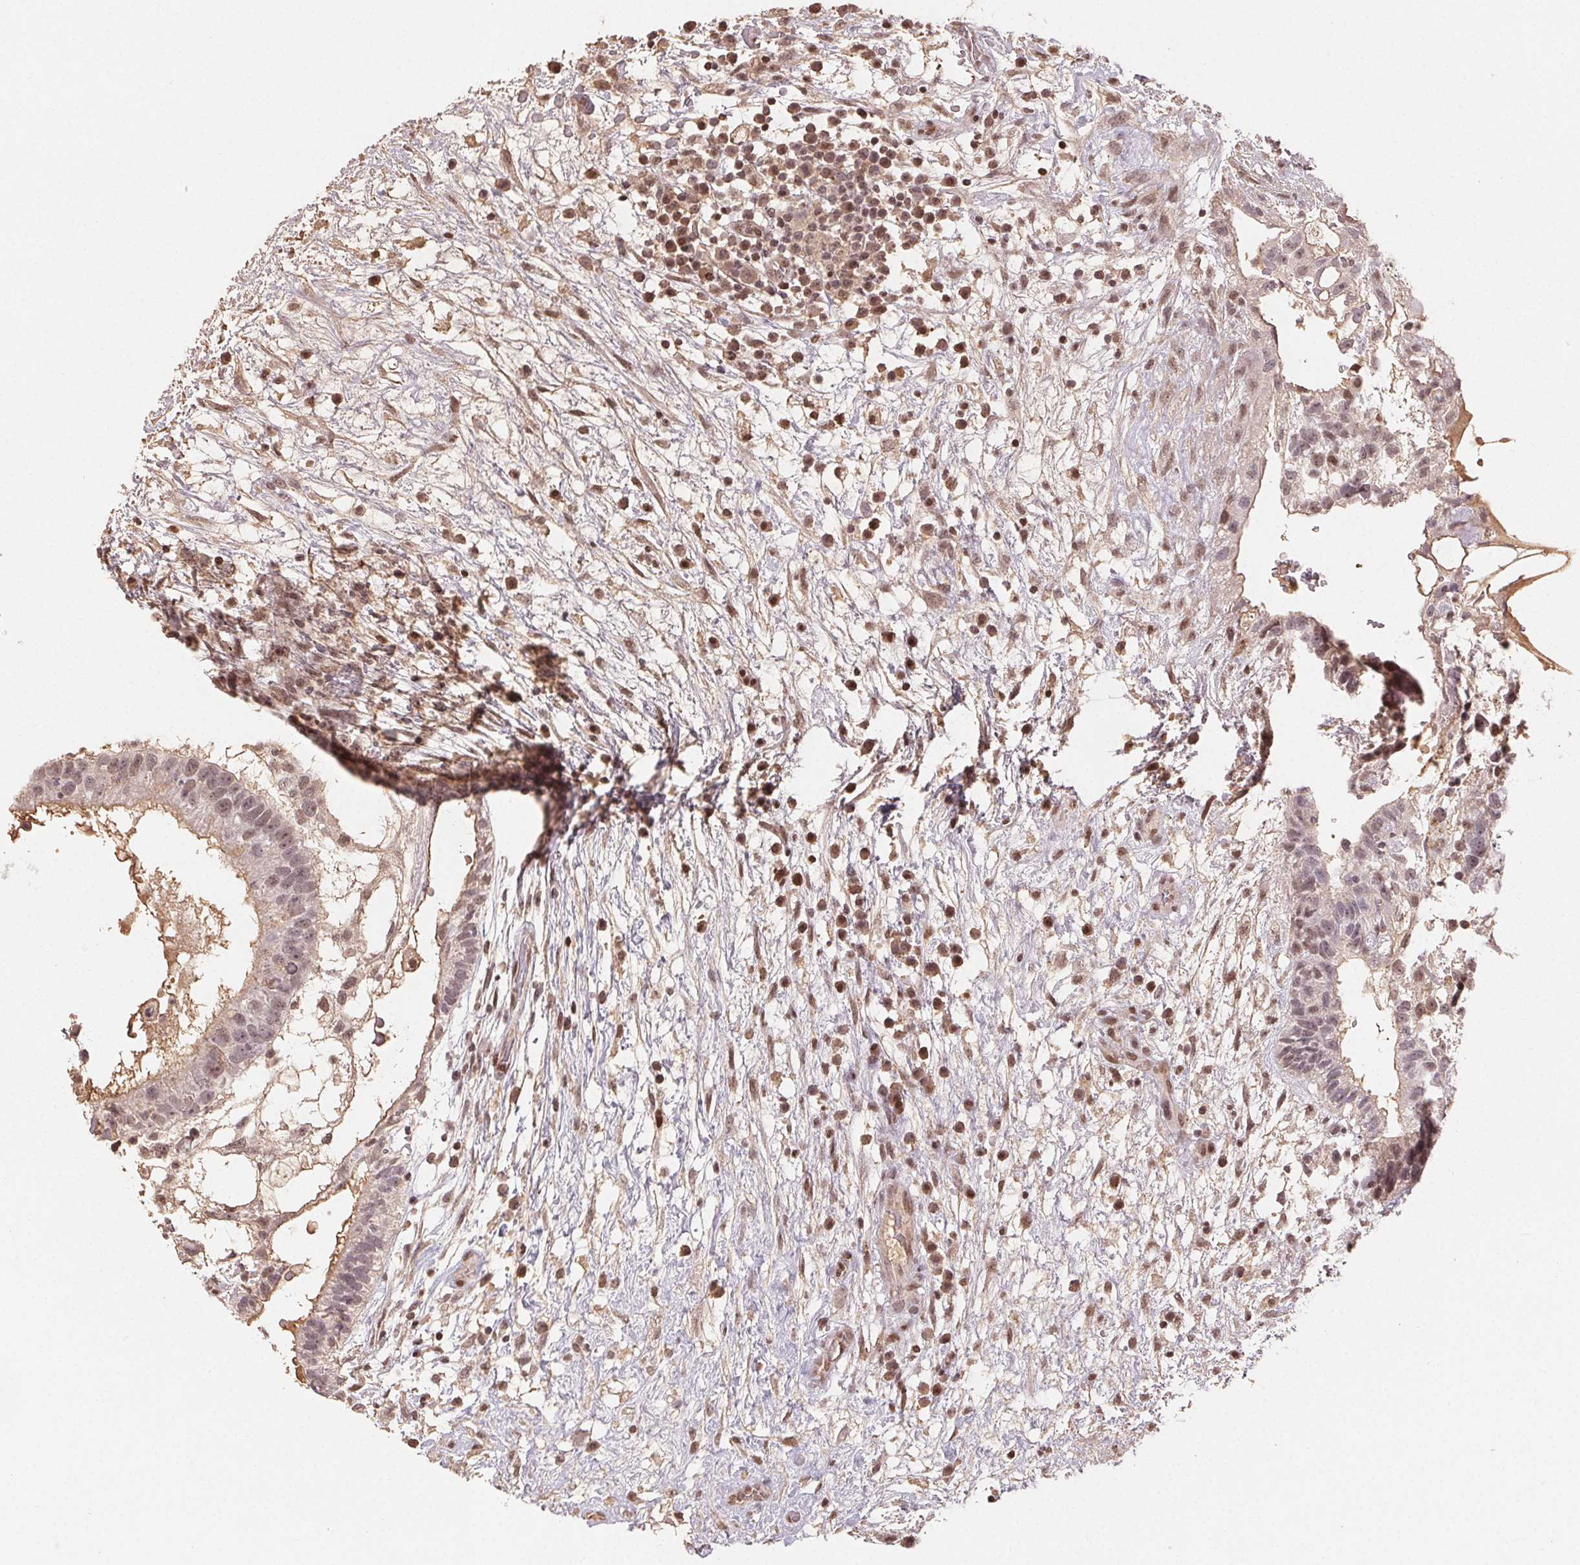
{"staining": {"intensity": "weak", "quantity": "25%-75%", "location": "nuclear"}, "tissue": "testis cancer", "cell_type": "Tumor cells", "image_type": "cancer", "snomed": [{"axis": "morphology", "description": "Normal tissue, NOS"}, {"axis": "morphology", "description": "Carcinoma, Embryonal, NOS"}, {"axis": "topography", "description": "Testis"}], "caption": "A low amount of weak nuclear staining is present in about 25%-75% of tumor cells in testis cancer tissue. (Brightfield microscopy of DAB IHC at high magnification).", "gene": "MAPKAPK2", "patient": {"sex": "male", "age": 32}}